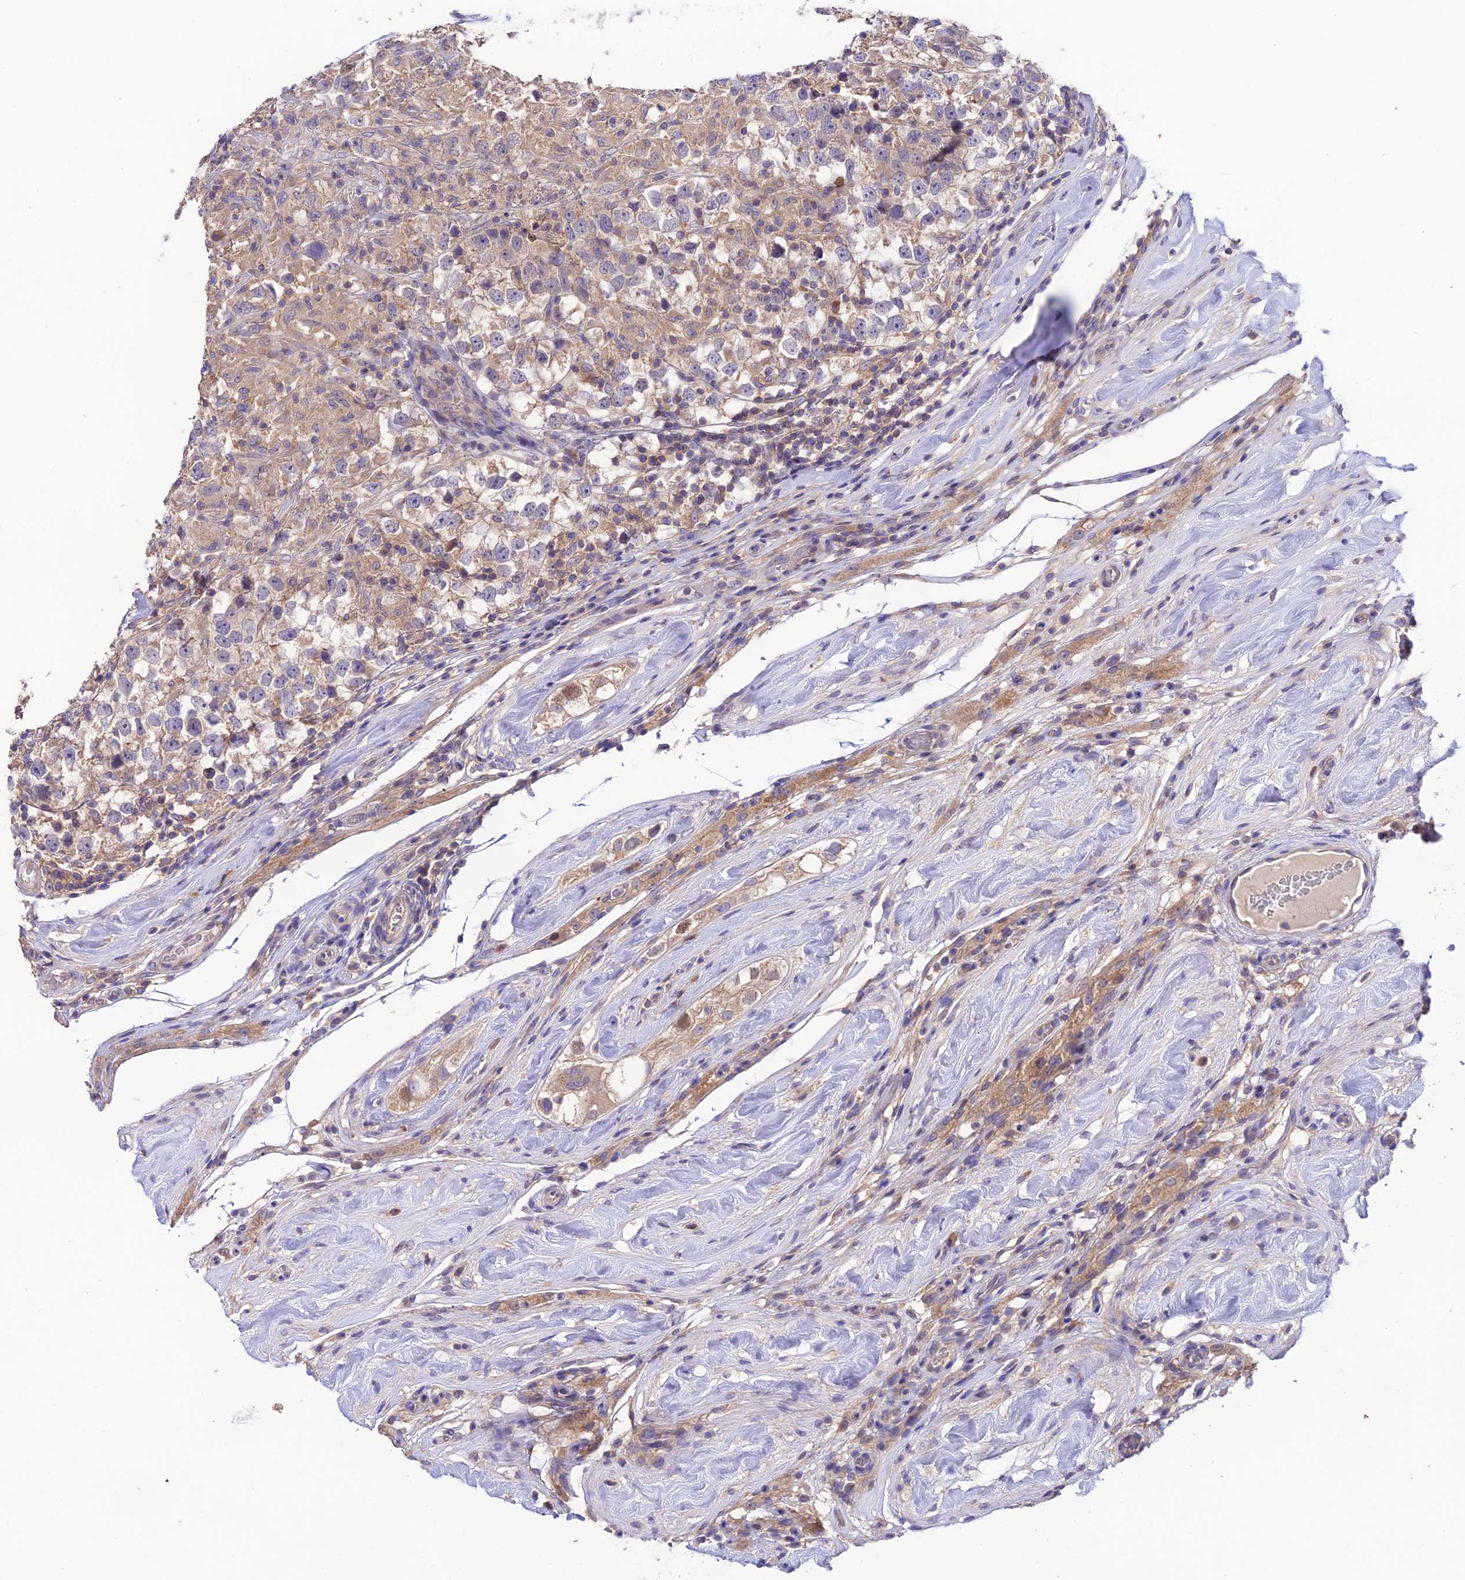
{"staining": {"intensity": "weak", "quantity": "25%-75%", "location": "cytoplasmic/membranous"}, "tissue": "testis cancer", "cell_type": "Tumor cells", "image_type": "cancer", "snomed": [{"axis": "morphology", "description": "Seminoma, NOS"}, {"axis": "topography", "description": "Testis"}], "caption": "Human testis seminoma stained with a protein marker demonstrates weak staining in tumor cells.", "gene": "BRME1", "patient": {"sex": "male", "age": 46}}